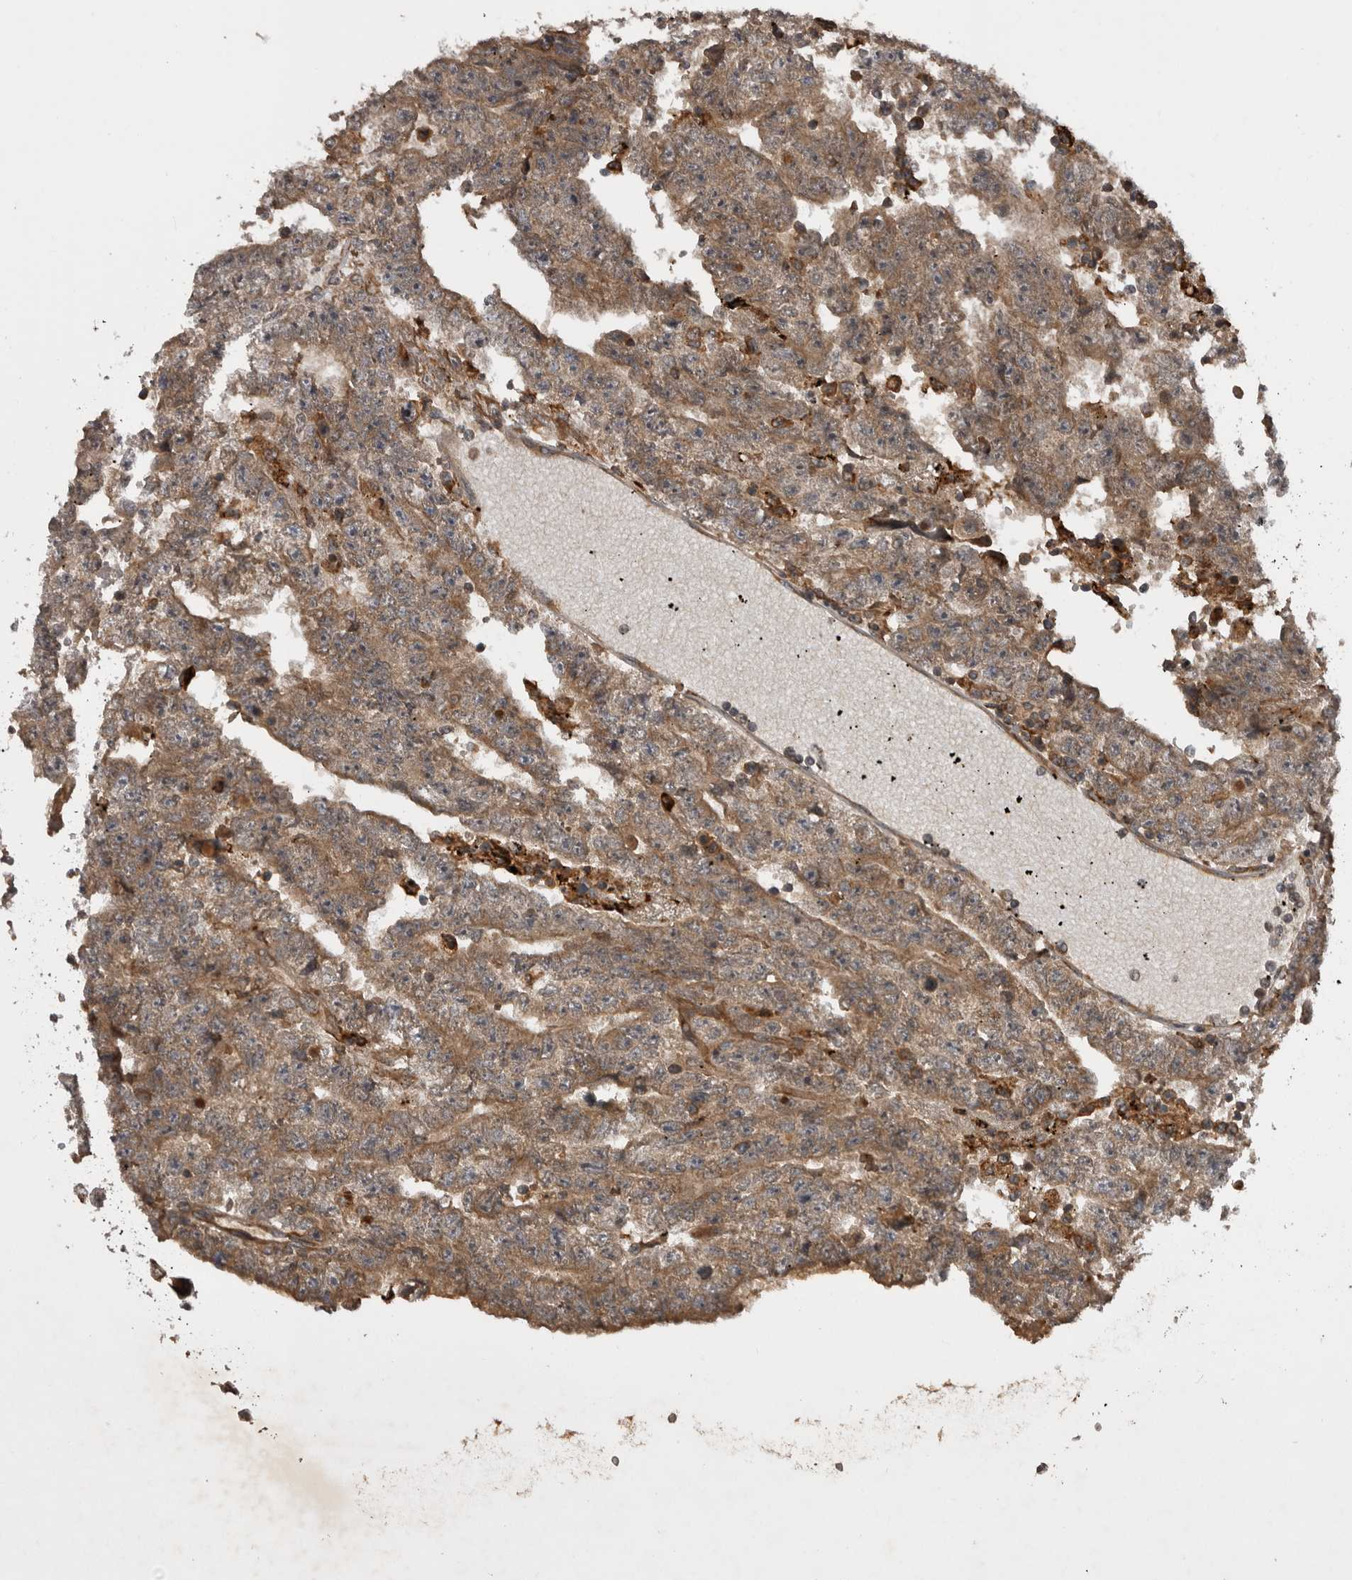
{"staining": {"intensity": "moderate", "quantity": ">75%", "location": "cytoplasmic/membranous"}, "tissue": "testis cancer", "cell_type": "Tumor cells", "image_type": "cancer", "snomed": [{"axis": "morphology", "description": "Carcinoma, Embryonal, NOS"}, {"axis": "topography", "description": "Testis"}], "caption": "Immunohistochemical staining of embryonal carcinoma (testis) demonstrates medium levels of moderate cytoplasmic/membranous protein expression in about >75% of tumor cells. The staining was performed using DAB (3,3'-diaminobenzidine), with brown indicating positive protein expression. Nuclei are stained blue with hematoxylin.", "gene": "RAB3GAP2", "patient": {"sex": "male", "age": 25}}